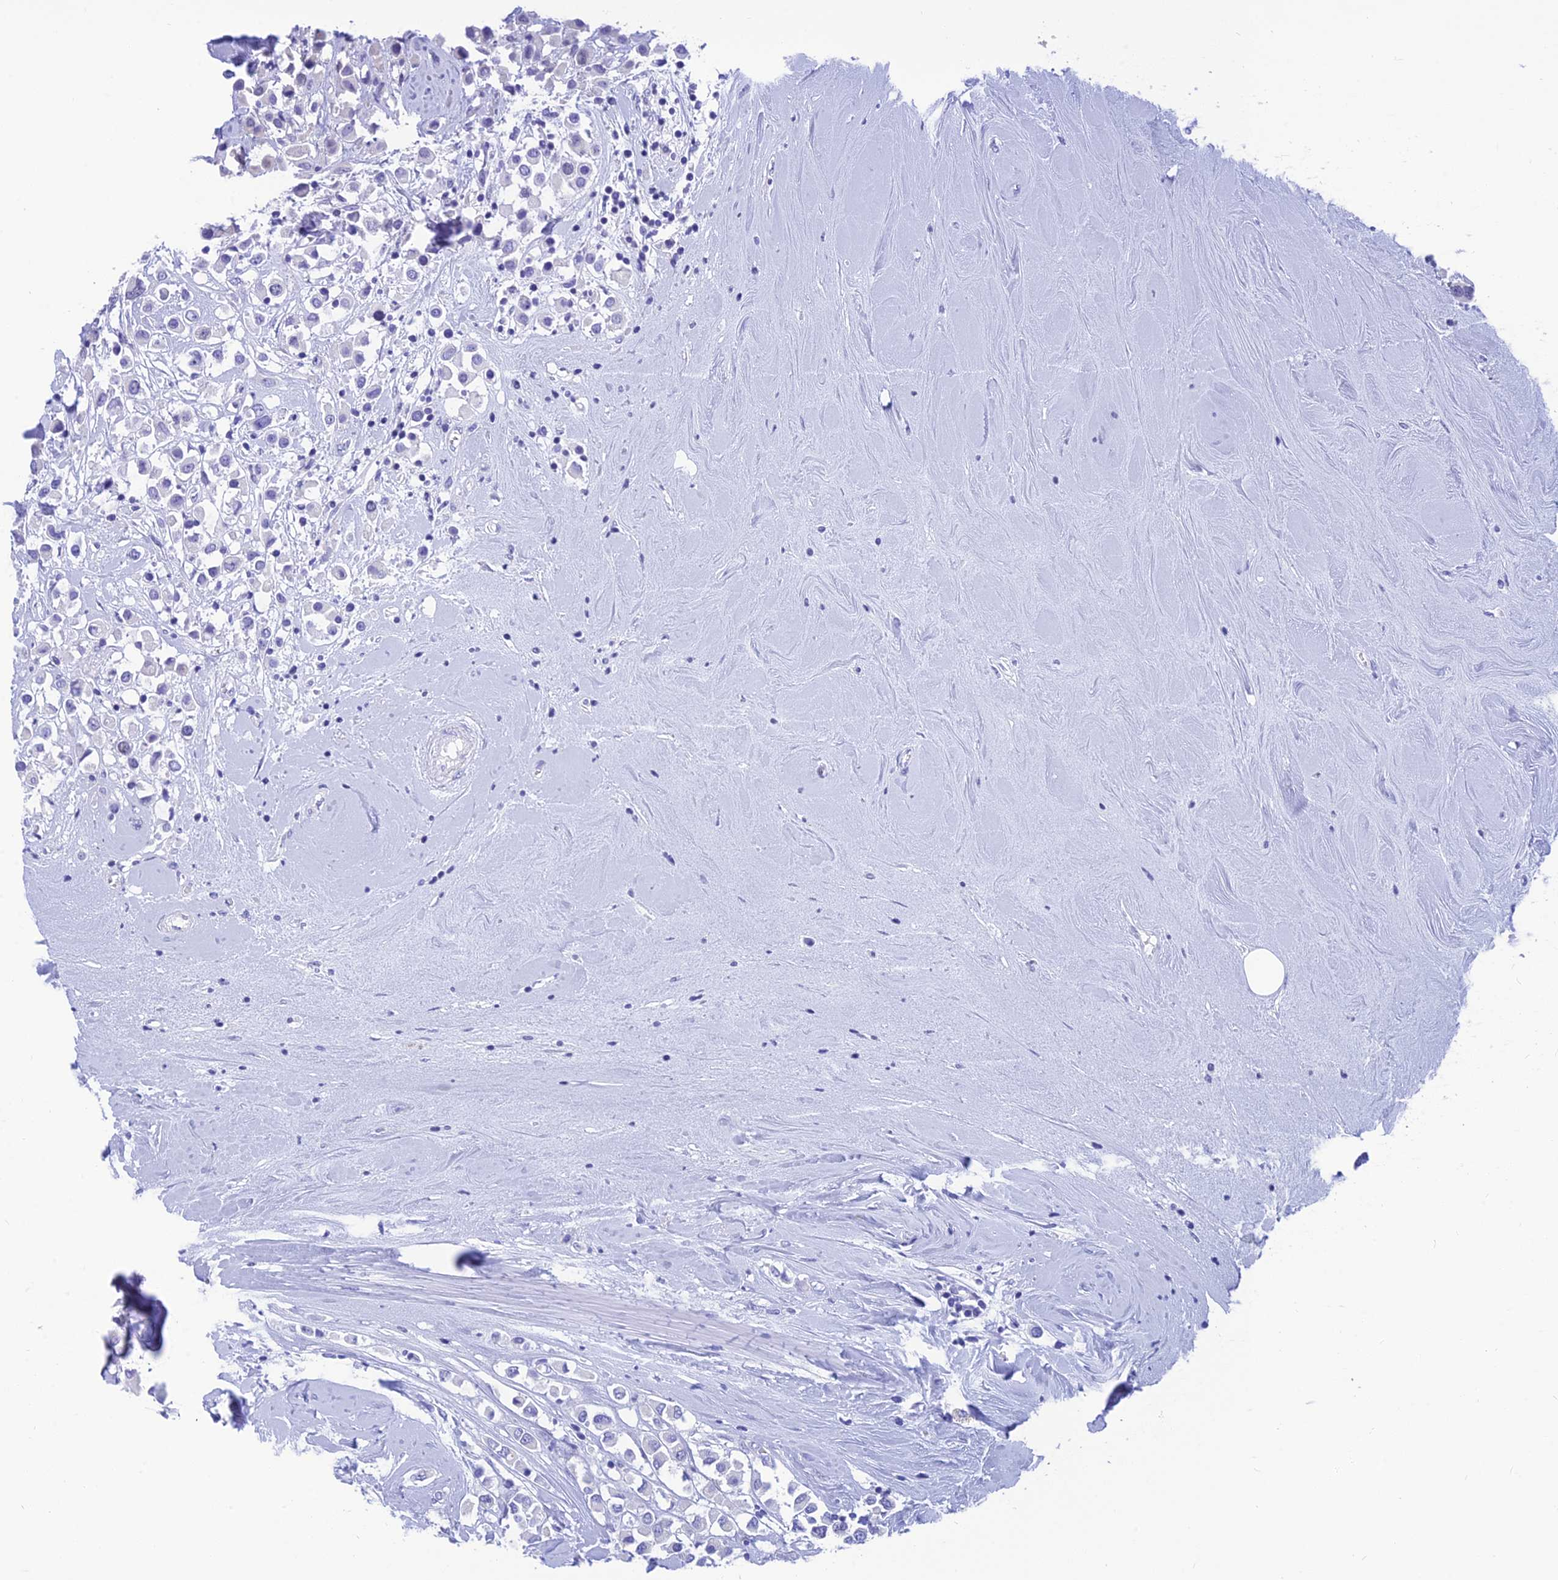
{"staining": {"intensity": "negative", "quantity": "none", "location": "none"}, "tissue": "breast cancer", "cell_type": "Tumor cells", "image_type": "cancer", "snomed": [{"axis": "morphology", "description": "Duct carcinoma"}, {"axis": "topography", "description": "Breast"}], "caption": "The IHC micrograph has no significant positivity in tumor cells of invasive ductal carcinoma (breast) tissue. The staining is performed using DAB brown chromogen with nuclei counter-stained in using hematoxylin.", "gene": "KDELR3", "patient": {"sex": "female", "age": 61}}